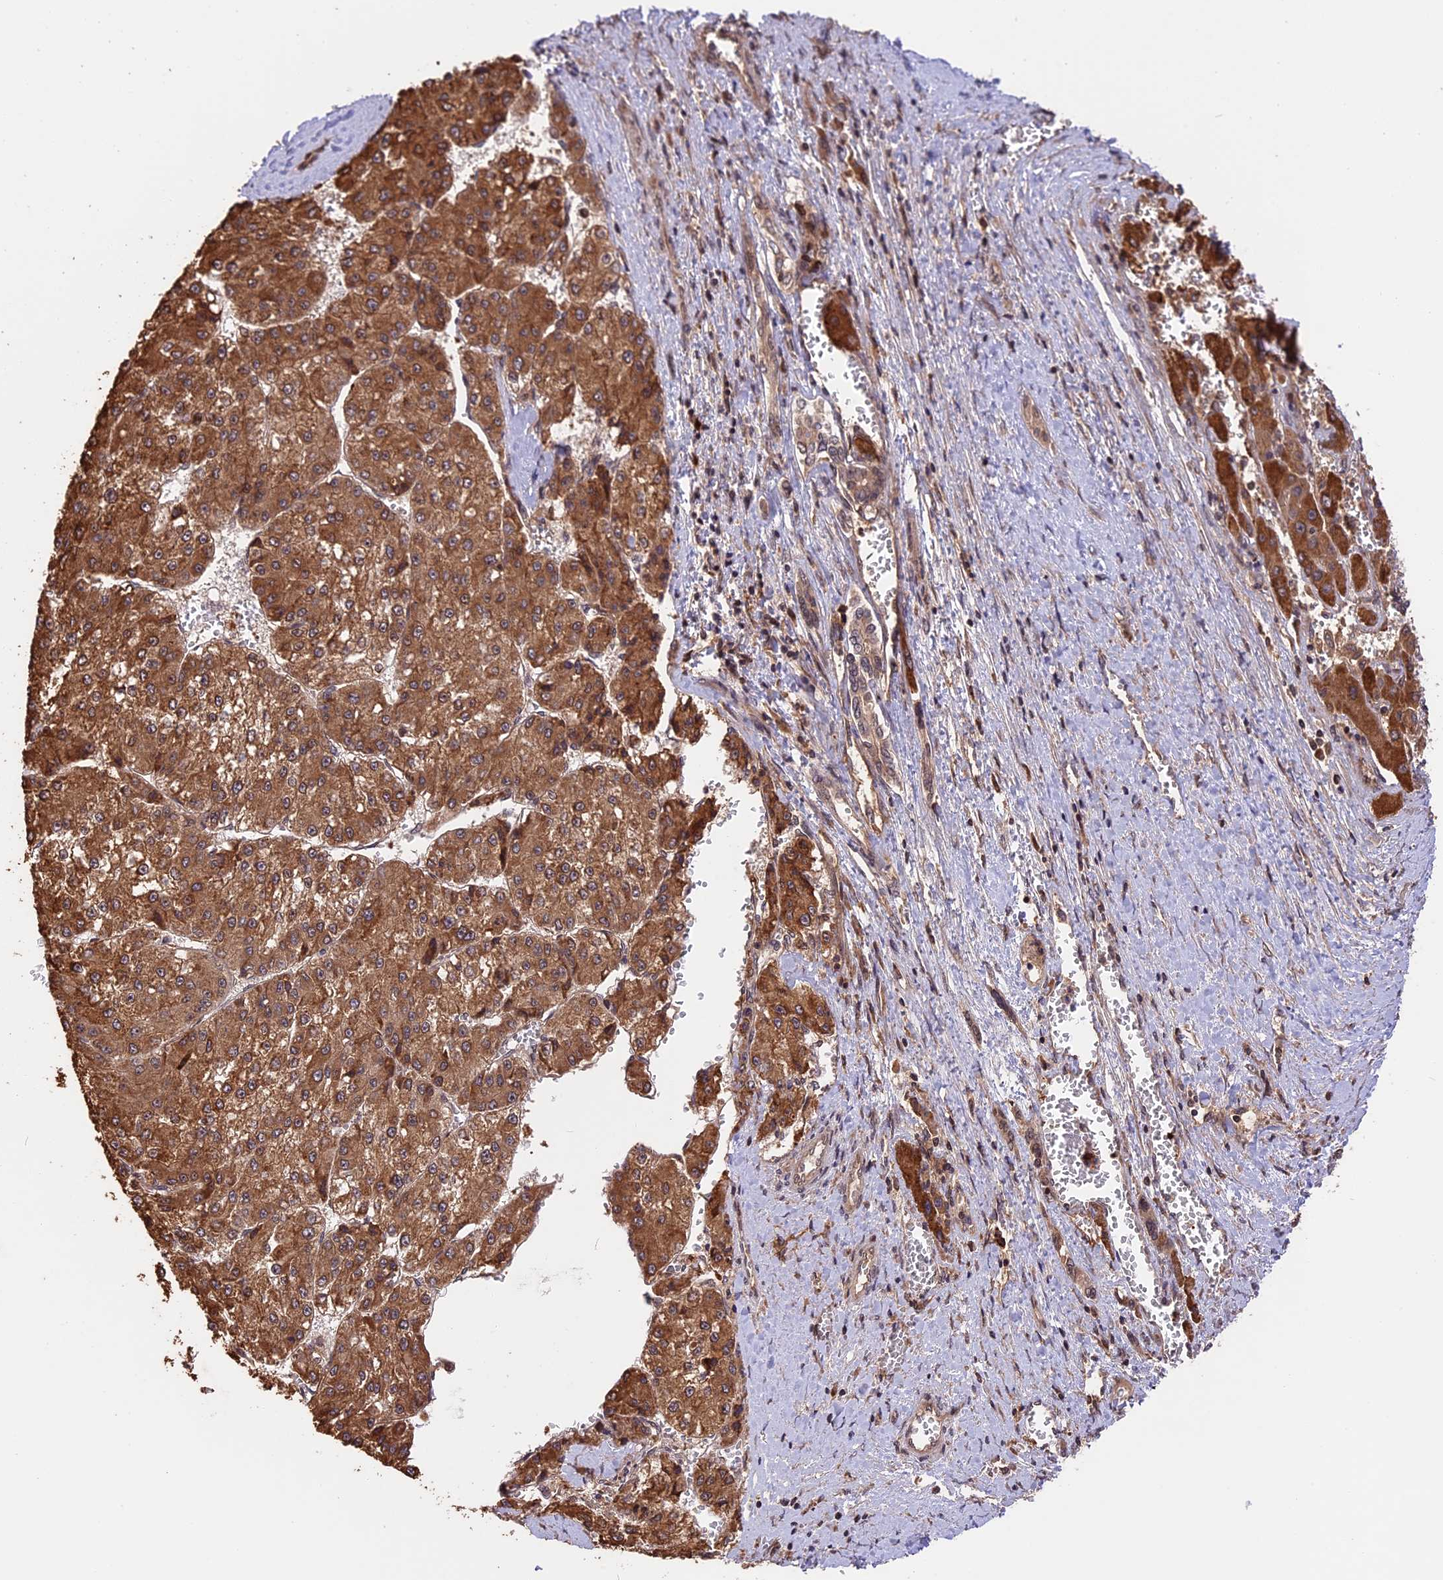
{"staining": {"intensity": "moderate", "quantity": ">75%", "location": "cytoplasmic/membranous"}, "tissue": "liver cancer", "cell_type": "Tumor cells", "image_type": "cancer", "snomed": [{"axis": "morphology", "description": "Carcinoma, Hepatocellular, NOS"}, {"axis": "topography", "description": "Liver"}], "caption": "An image of liver cancer (hepatocellular carcinoma) stained for a protein shows moderate cytoplasmic/membranous brown staining in tumor cells. (DAB (3,3'-diaminobenzidine) IHC, brown staining for protein, blue staining for nuclei).", "gene": "ESCO1", "patient": {"sex": "female", "age": 73}}